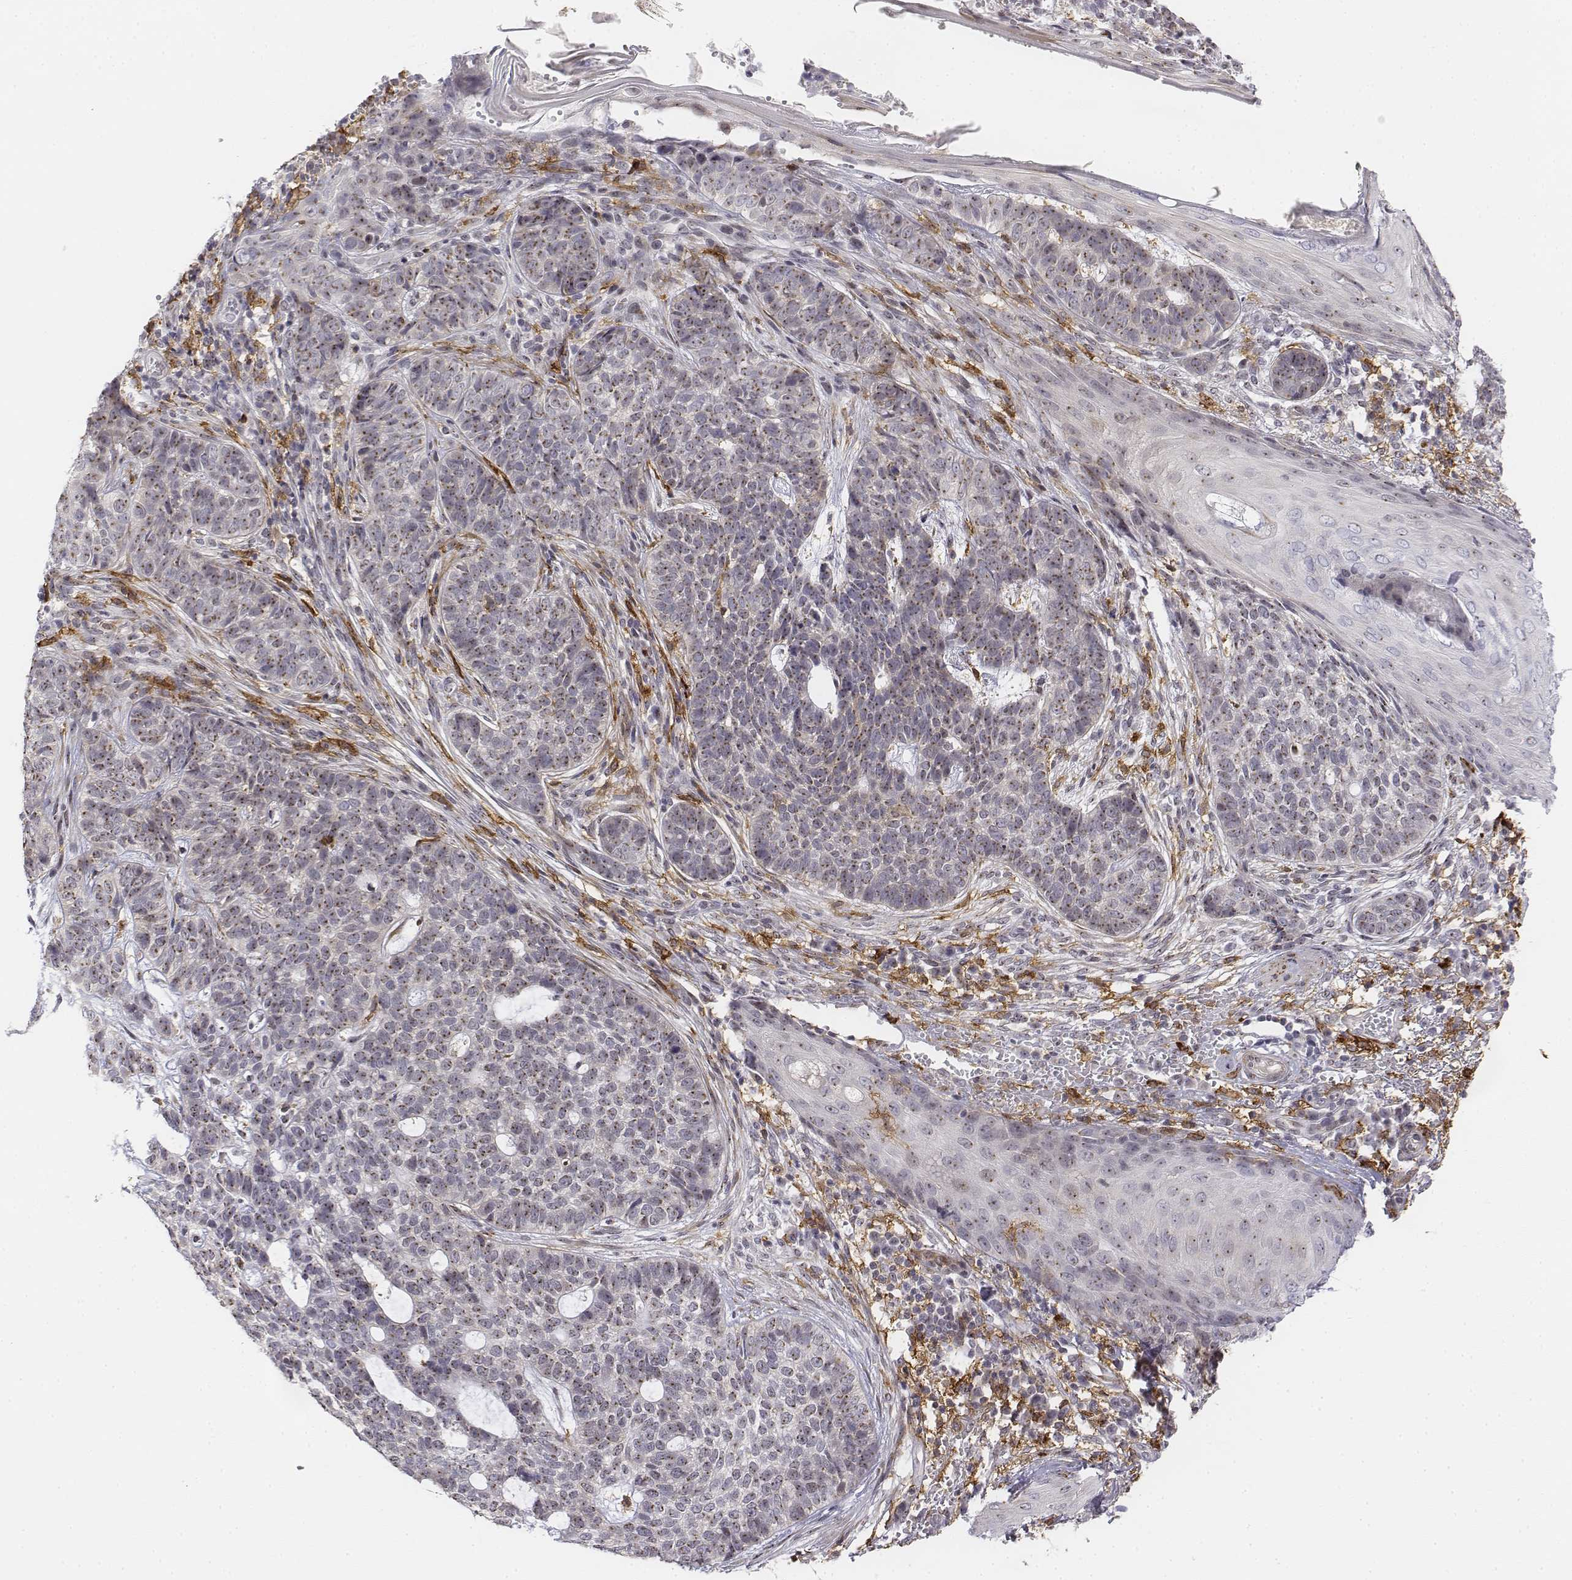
{"staining": {"intensity": "negative", "quantity": "none", "location": "none"}, "tissue": "skin cancer", "cell_type": "Tumor cells", "image_type": "cancer", "snomed": [{"axis": "morphology", "description": "Basal cell carcinoma"}, {"axis": "topography", "description": "Skin"}], "caption": "This is an immunohistochemistry (IHC) micrograph of skin cancer. There is no positivity in tumor cells.", "gene": "CD14", "patient": {"sex": "female", "age": 69}}